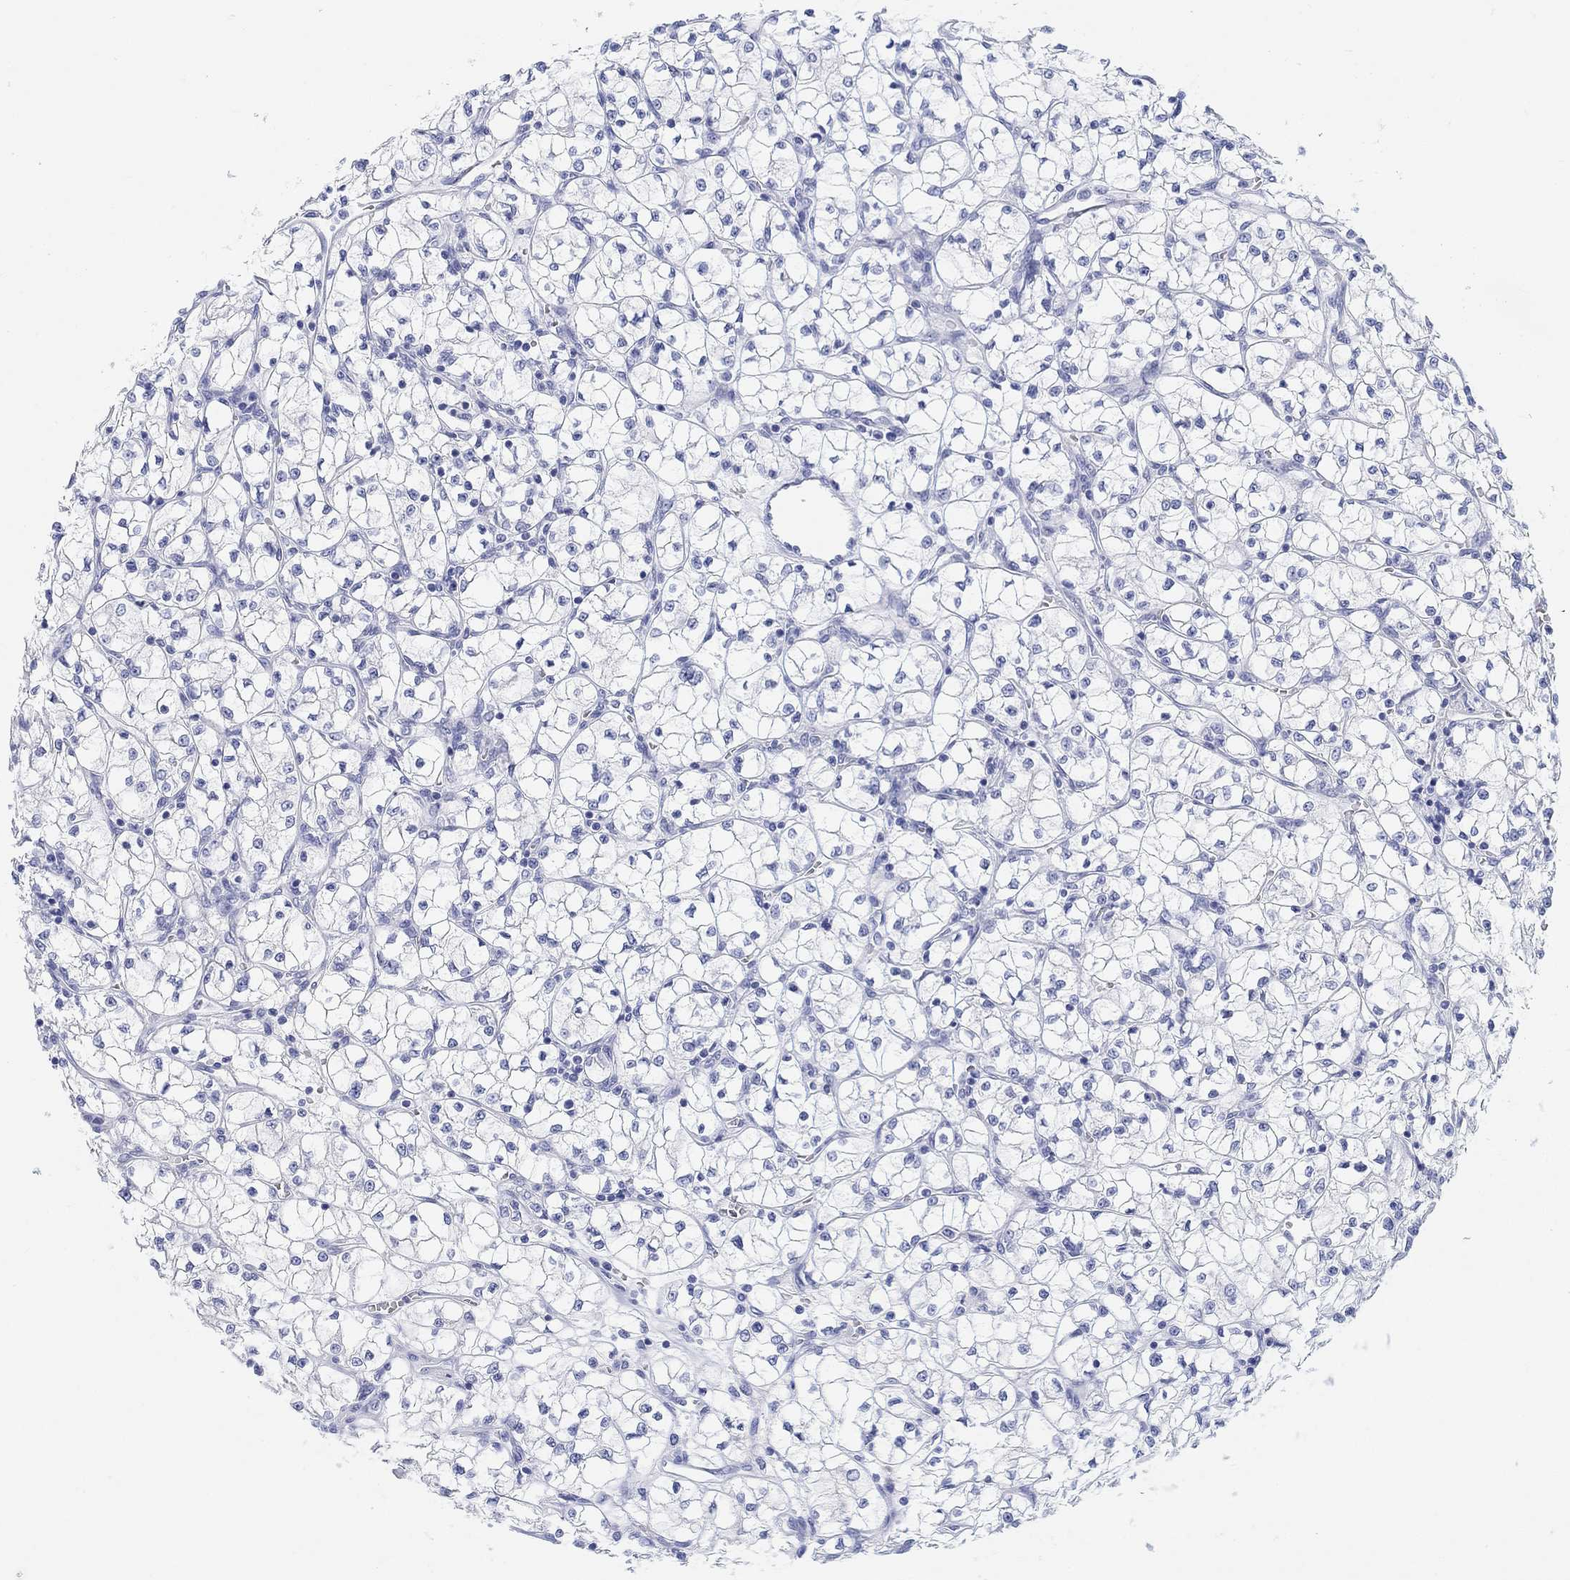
{"staining": {"intensity": "negative", "quantity": "none", "location": "none"}, "tissue": "renal cancer", "cell_type": "Tumor cells", "image_type": "cancer", "snomed": [{"axis": "morphology", "description": "Adenocarcinoma, NOS"}, {"axis": "topography", "description": "Kidney"}], "caption": "This image is of renal cancer (adenocarcinoma) stained with immunohistochemistry (IHC) to label a protein in brown with the nuclei are counter-stained blue. There is no staining in tumor cells.", "gene": "XIRP2", "patient": {"sex": "female", "age": 64}}